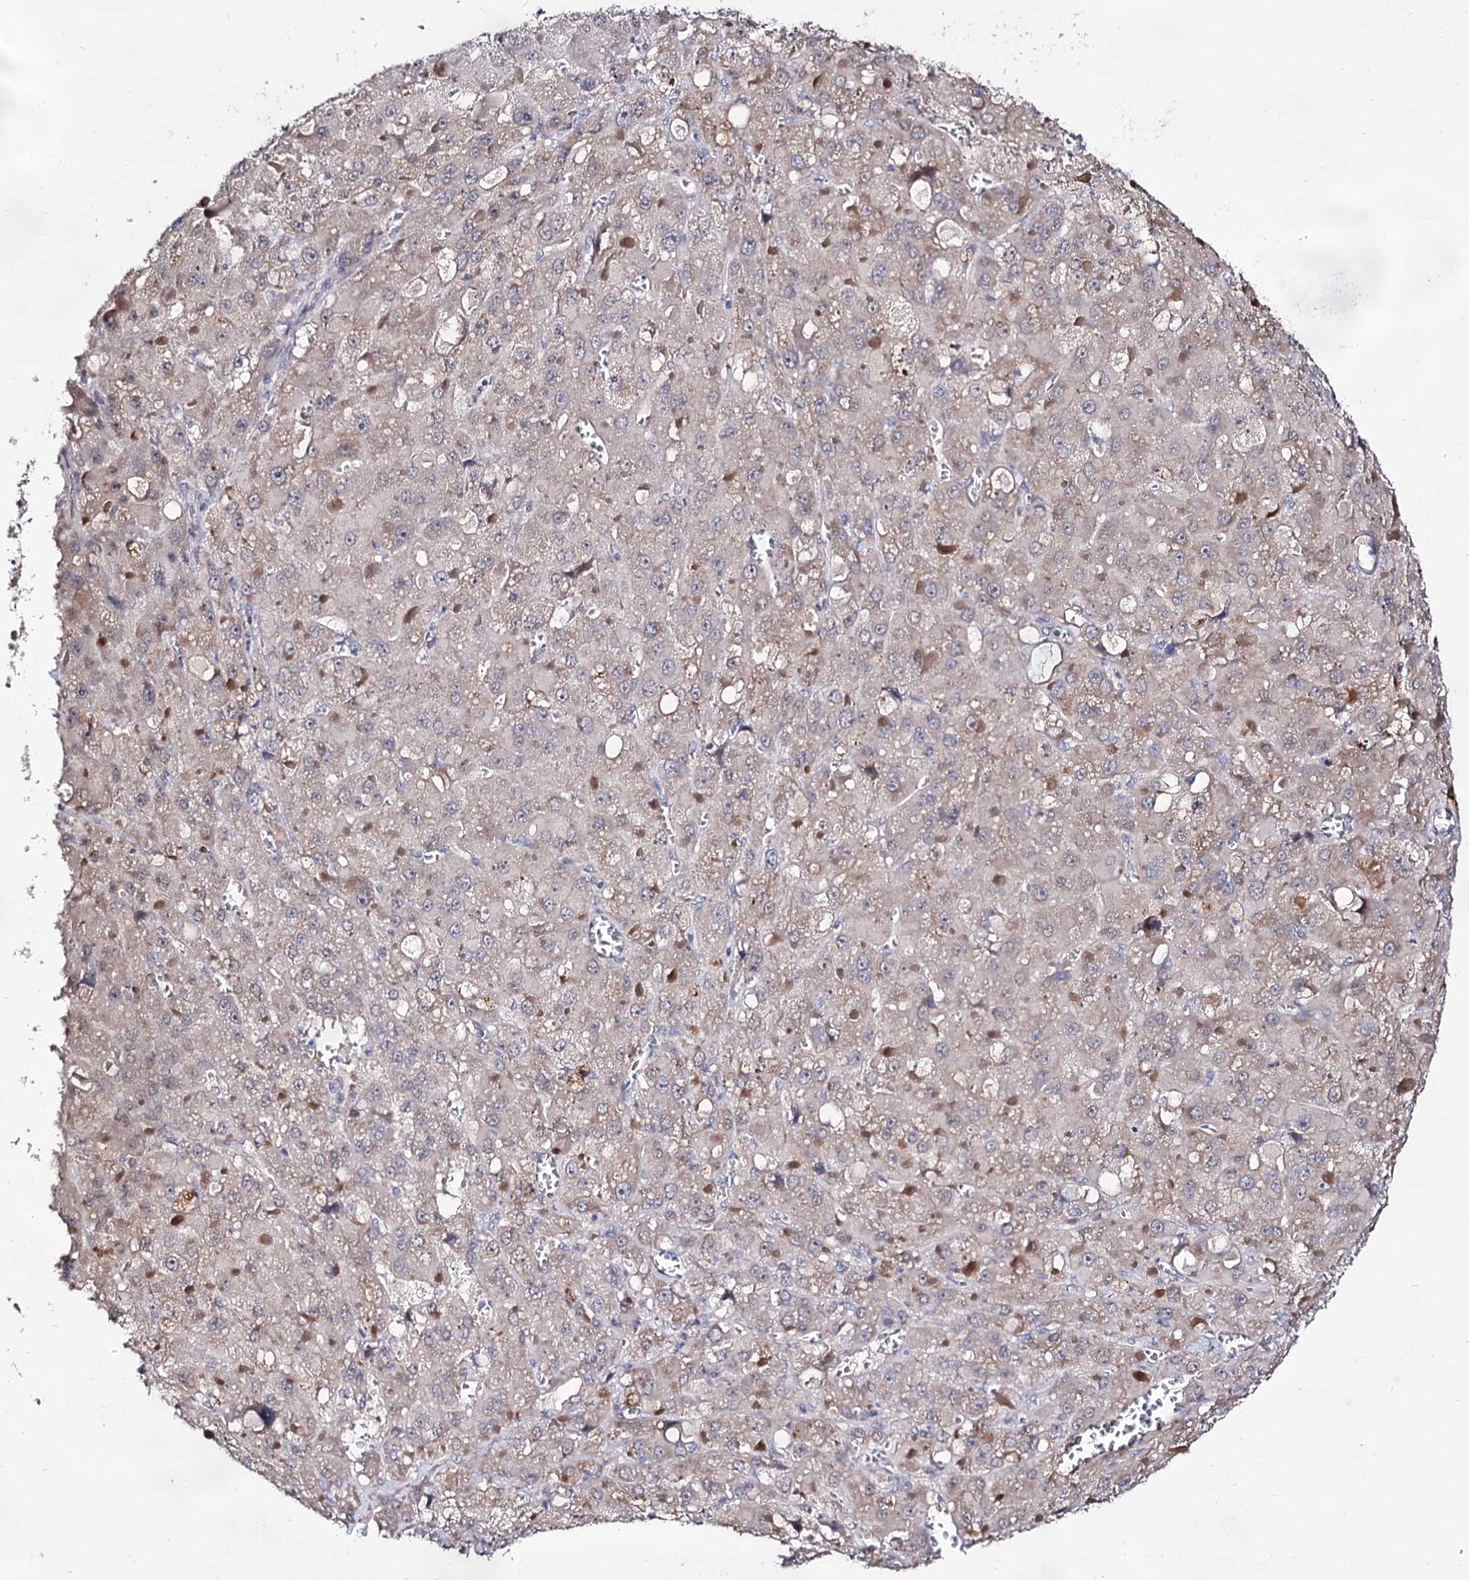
{"staining": {"intensity": "weak", "quantity": "<25%", "location": "cytoplasmic/membranous"}, "tissue": "liver cancer", "cell_type": "Tumor cells", "image_type": "cancer", "snomed": [{"axis": "morphology", "description": "Carcinoma, Hepatocellular, NOS"}, {"axis": "topography", "description": "Liver"}], "caption": "Immunohistochemistry (IHC) of liver hepatocellular carcinoma reveals no positivity in tumor cells. (DAB immunohistochemistry (IHC), high magnification).", "gene": "ARFIP2", "patient": {"sex": "female", "age": 73}}